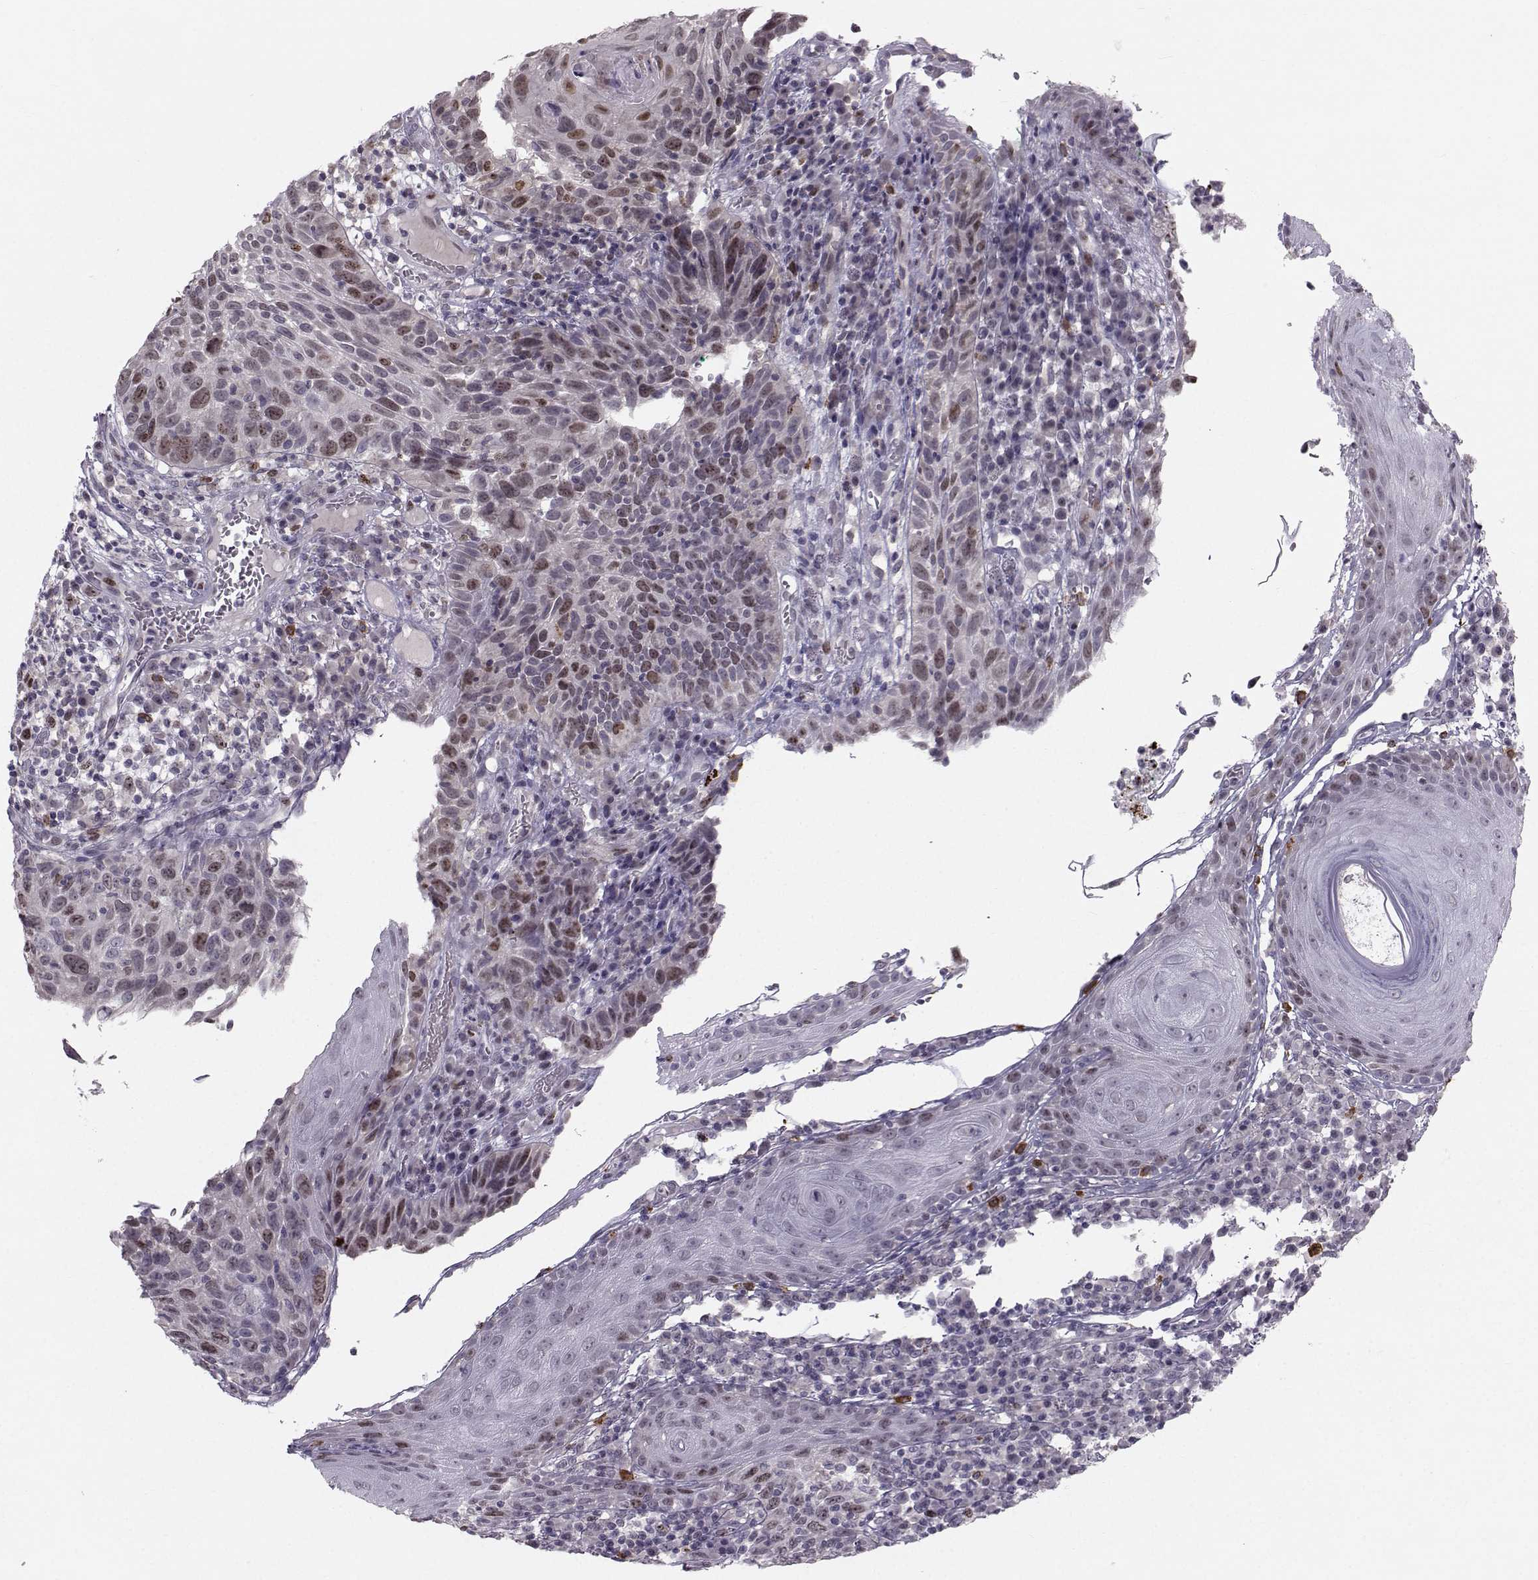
{"staining": {"intensity": "moderate", "quantity": "<25%", "location": "nuclear"}, "tissue": "skin cancer", "cell_type": "Tumor cells", "image_type": "cancer", "snomed": [{"axis": "morphology", "description": "Squamous cell carcinoma, NOS"}, {"axis": "topography", "description": "Skin"}], "caption": "Immunohistochemistry photomicrograph of skin cancer stained for a protein (brown), which reveals low levels of moderate nuclear positivity in about <25% of tumor cells.", "gene": "LRP8", "patient": {"sex": "male", "age": 92}}